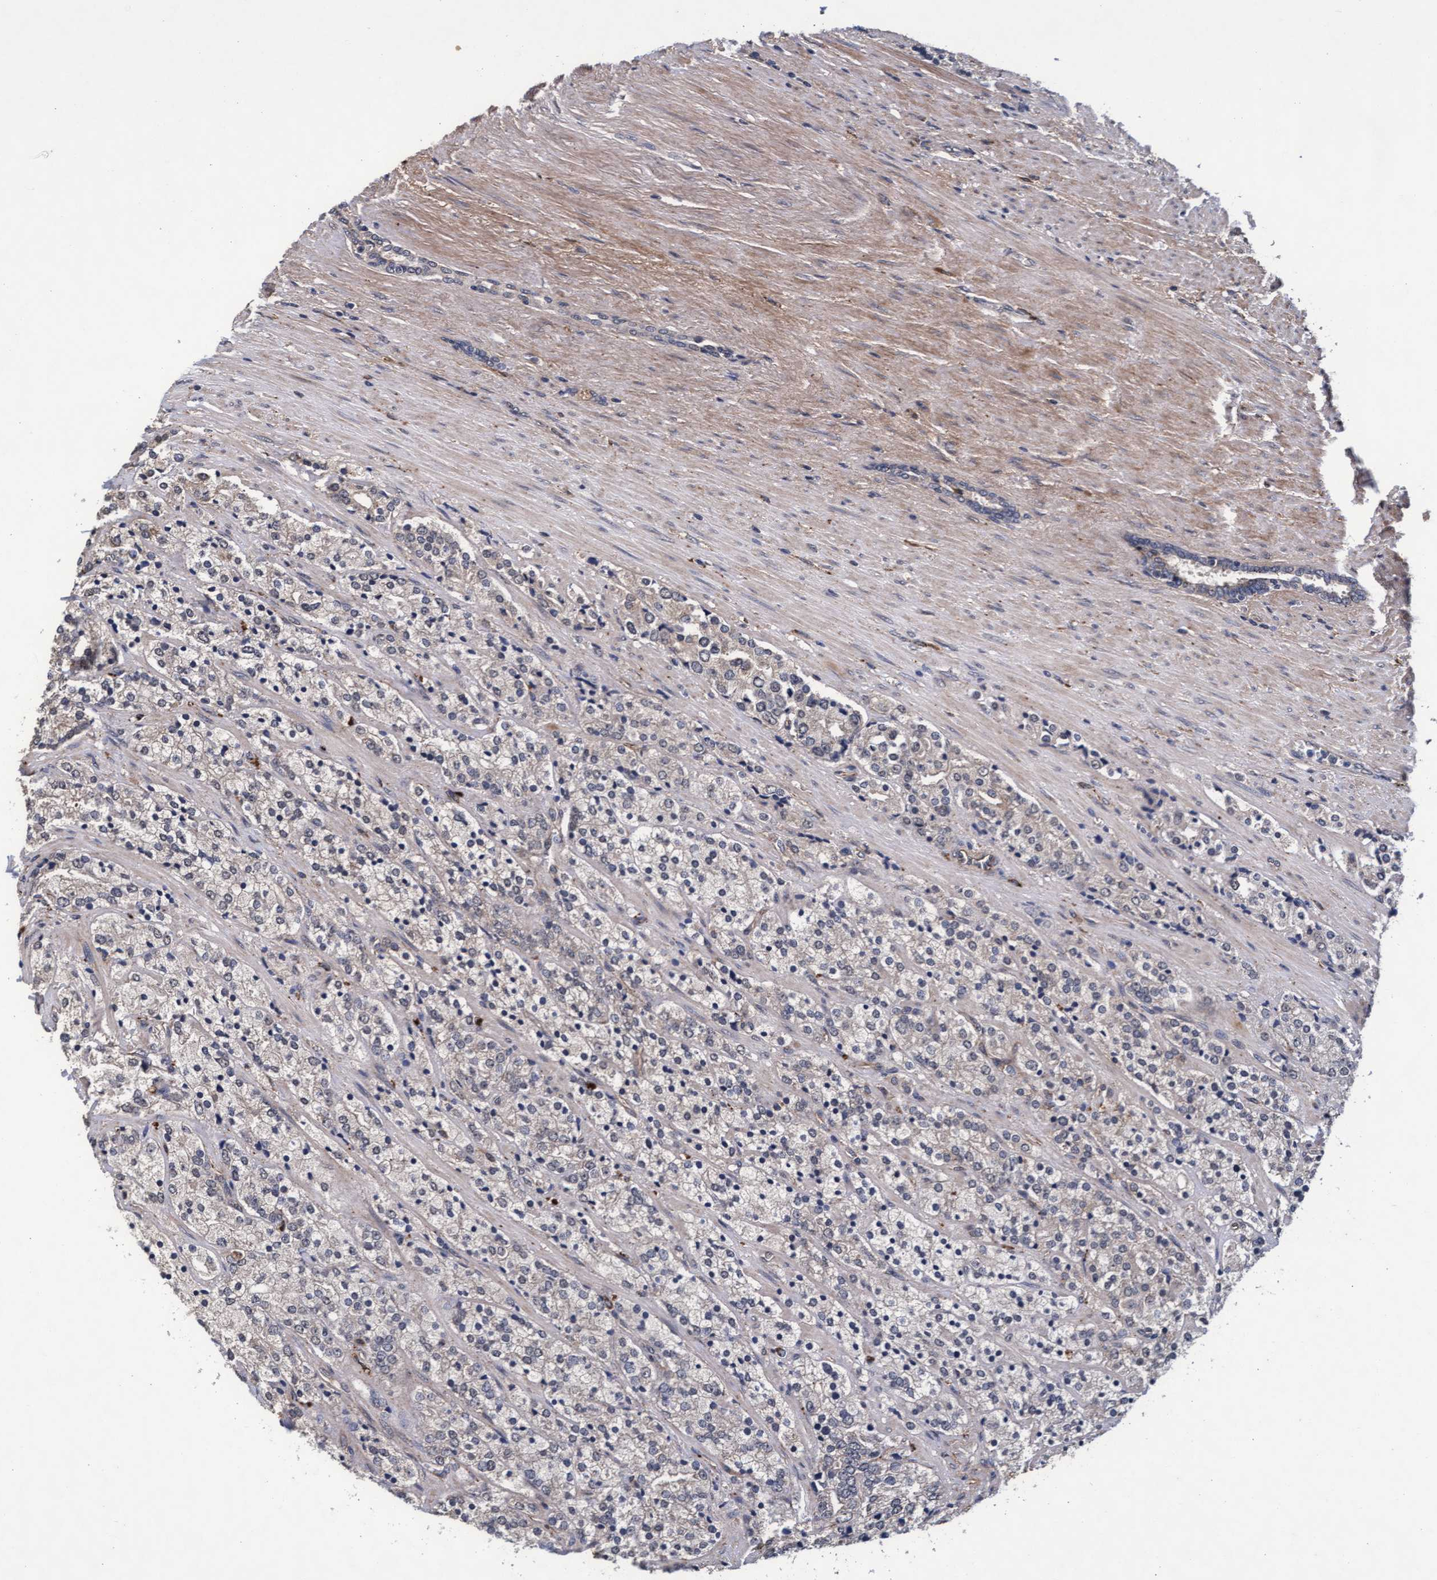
{"staining": {"intensity": "weak", "quantity": "25%-75%", "location": "cytoplasmic/membranous"}, "tissue": "prostate cancer", "cell_type": "Tumor cells", "image_type": "cancer", "snomed": [{"axis": "morphology", "description": "Adenocarcinoma, High grade"}, {"axis": "topography", "description": "Prostate"}], "caption": "Immunohistochemistry (IHC) (DAB (3,3'-diaminobenzidine)) staining of human high-grade adenocarcinoma (prostate) exhibits weak cytoplasmic/membranous protein staining in about 25%-75% of tumor cells. The protein is stained brown, and the nuclei are stained in blue (DAB (3,3'-diaminobenzidine) IHC with brightfield microscopy, high magnification).", "gene": "CPQ", "patient": {"sex": "male", "age": 71}}